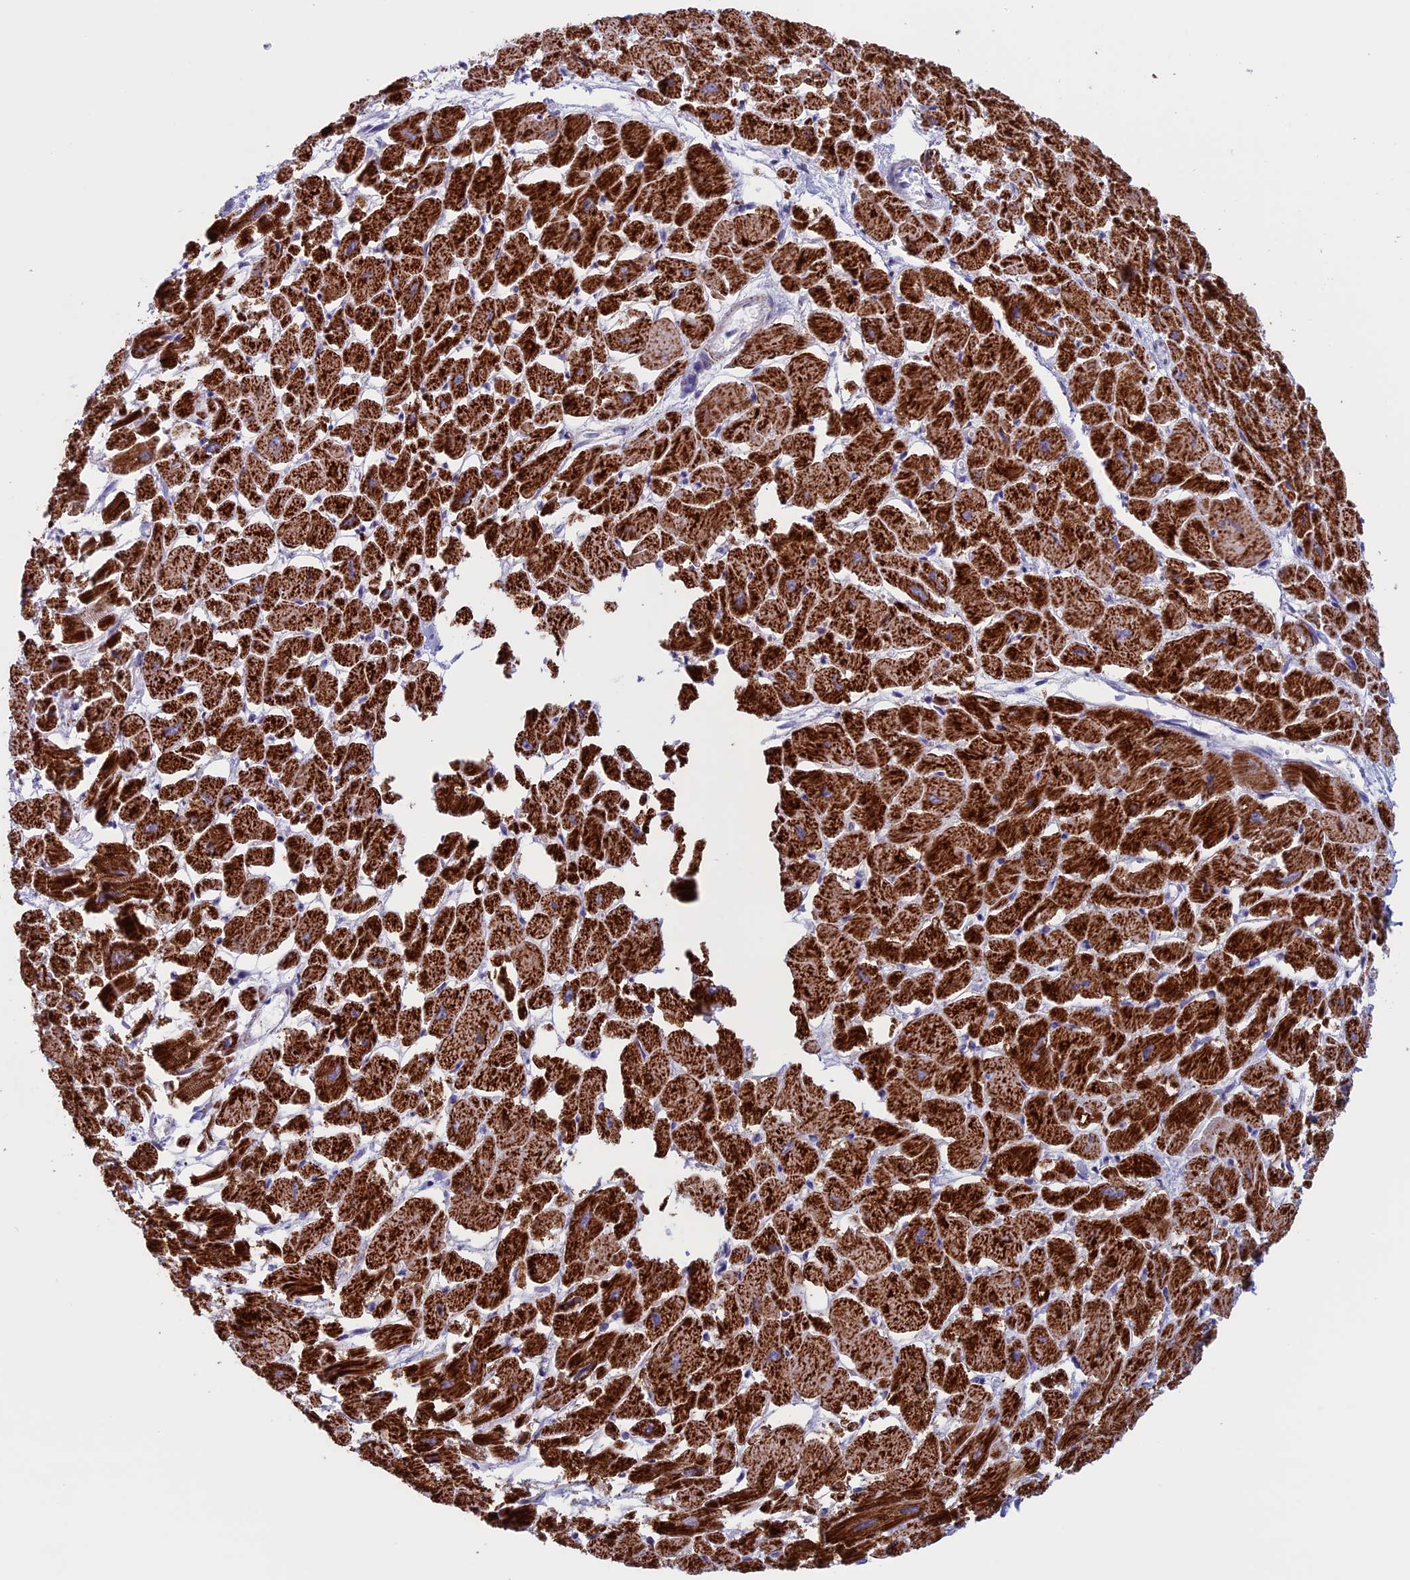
{"staining": {"intensity": "strong", "quantity": ">75%", "location": "cytoplasmic/membranous"}, "tissue": "heart muscle", "cell_type": "Cardiomyocytes", "image_type": "normal", "snomed": [{"axis": "morphology", "description": "Normal tissue, NOS"}, {"axis": "topography", "description": "Heart"}], "caption": "Strong cytoplasmic/membranous protein expression is identified in approximately >75% of cardiomyocytes in heart muscle. (Stains: DAB (3,3'-diaminobenzidine) in brown, nuclei in blue, Microscopy: brightfield microscopy at high magnification).", "gene": "NDUFB9", "patient": {"sex": "male", "age": 54}}